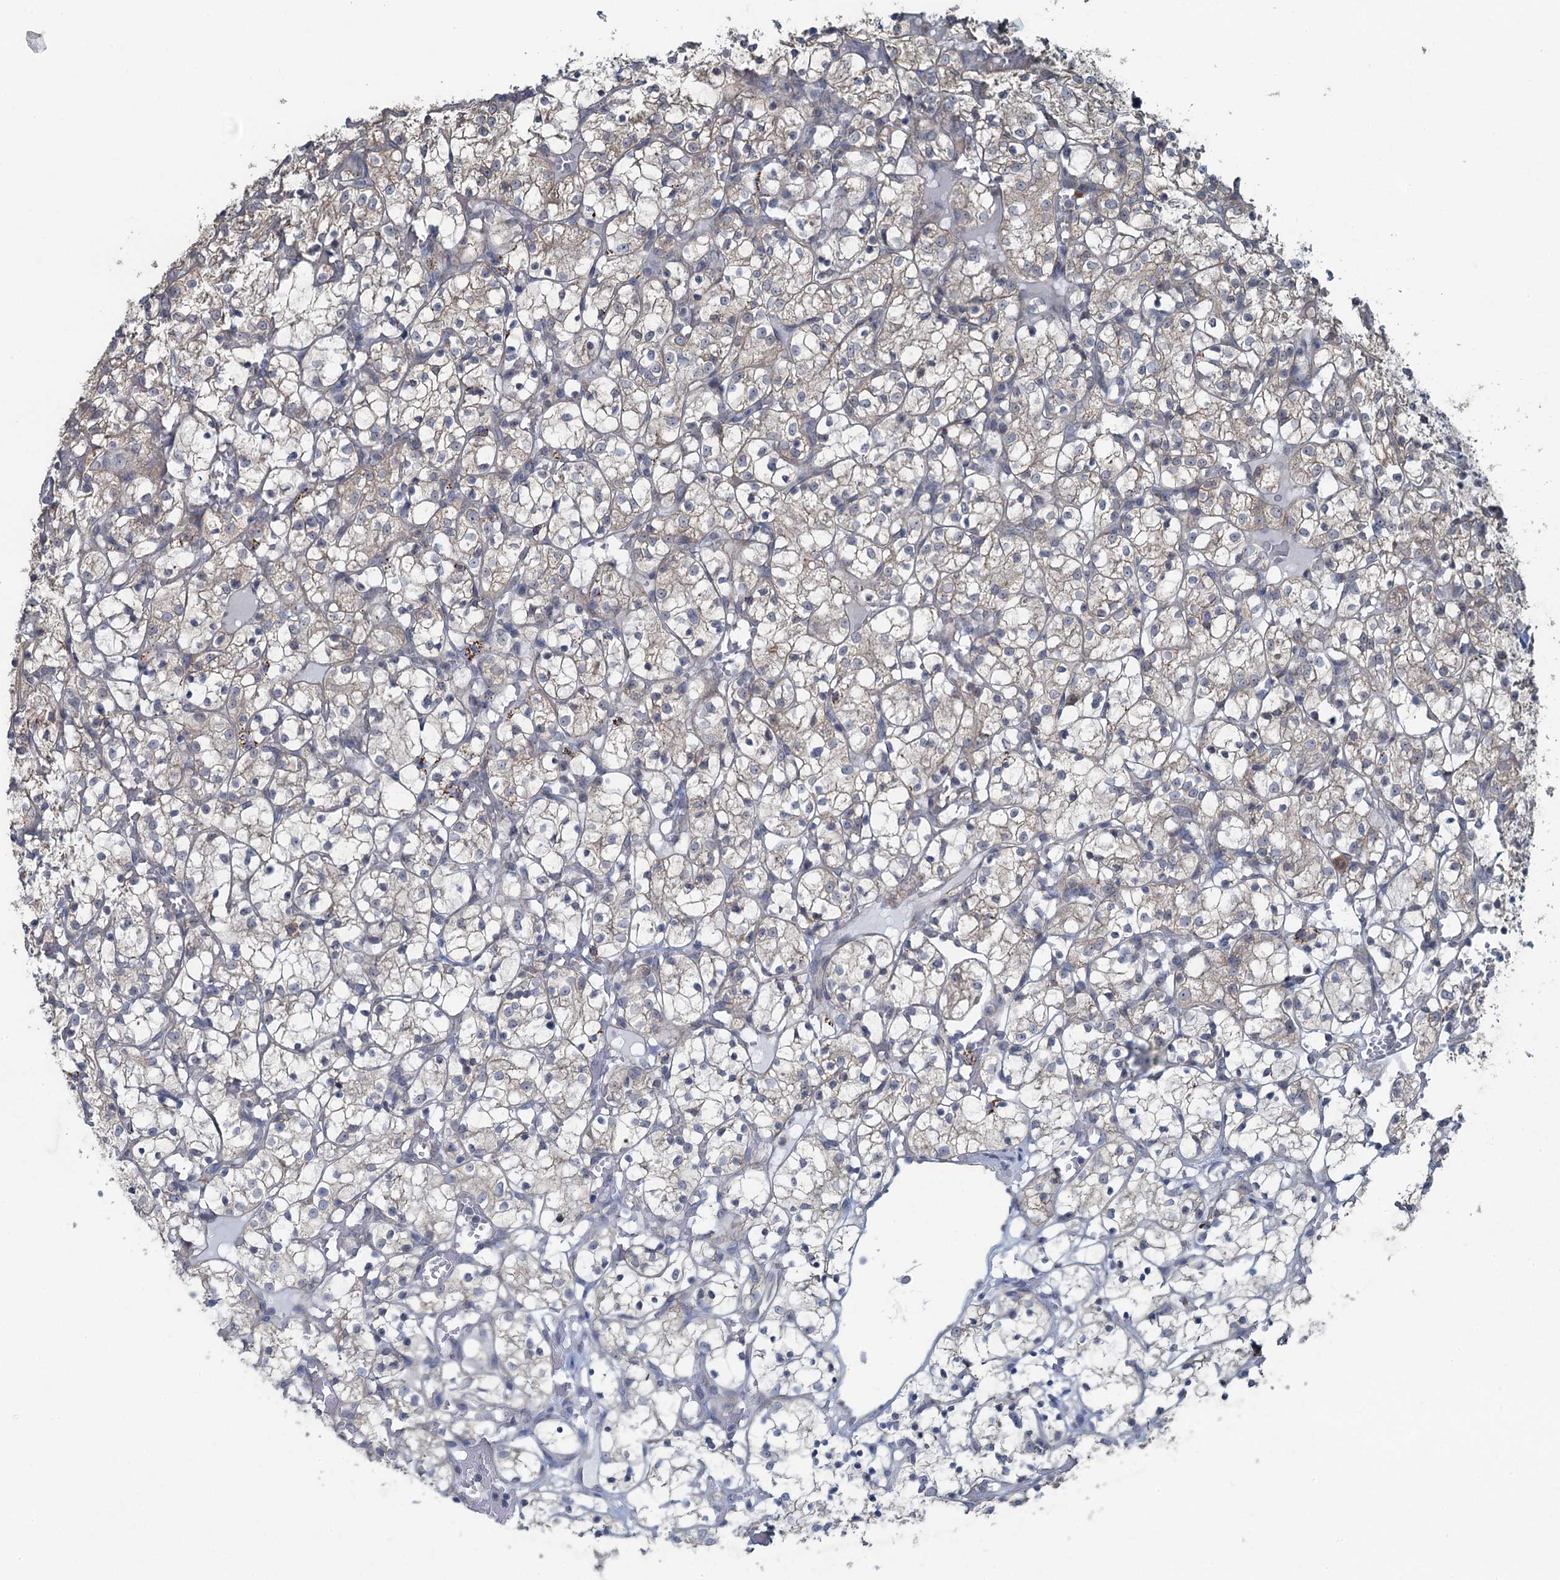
{"staining": {"intensity": "negative", "quantity": "none", "location": "none"}, "tissue": "renal cancer", "cell_type": "Tumor cells", "image_type": "cancer", "snomed": [{"axis": "morphology", "description": "Adenocarcinoma, NOS"}, {"axis": "topography", "description": "Kidney"}], "caption": "A high-resolution image shows immunohistochemistry (IHC) staining of adenocarcinoma (renal), which exhibits no significant positivity in tumor cells.", "gene": "TEX35", "patient": {"sex": "female", "age": 69}}